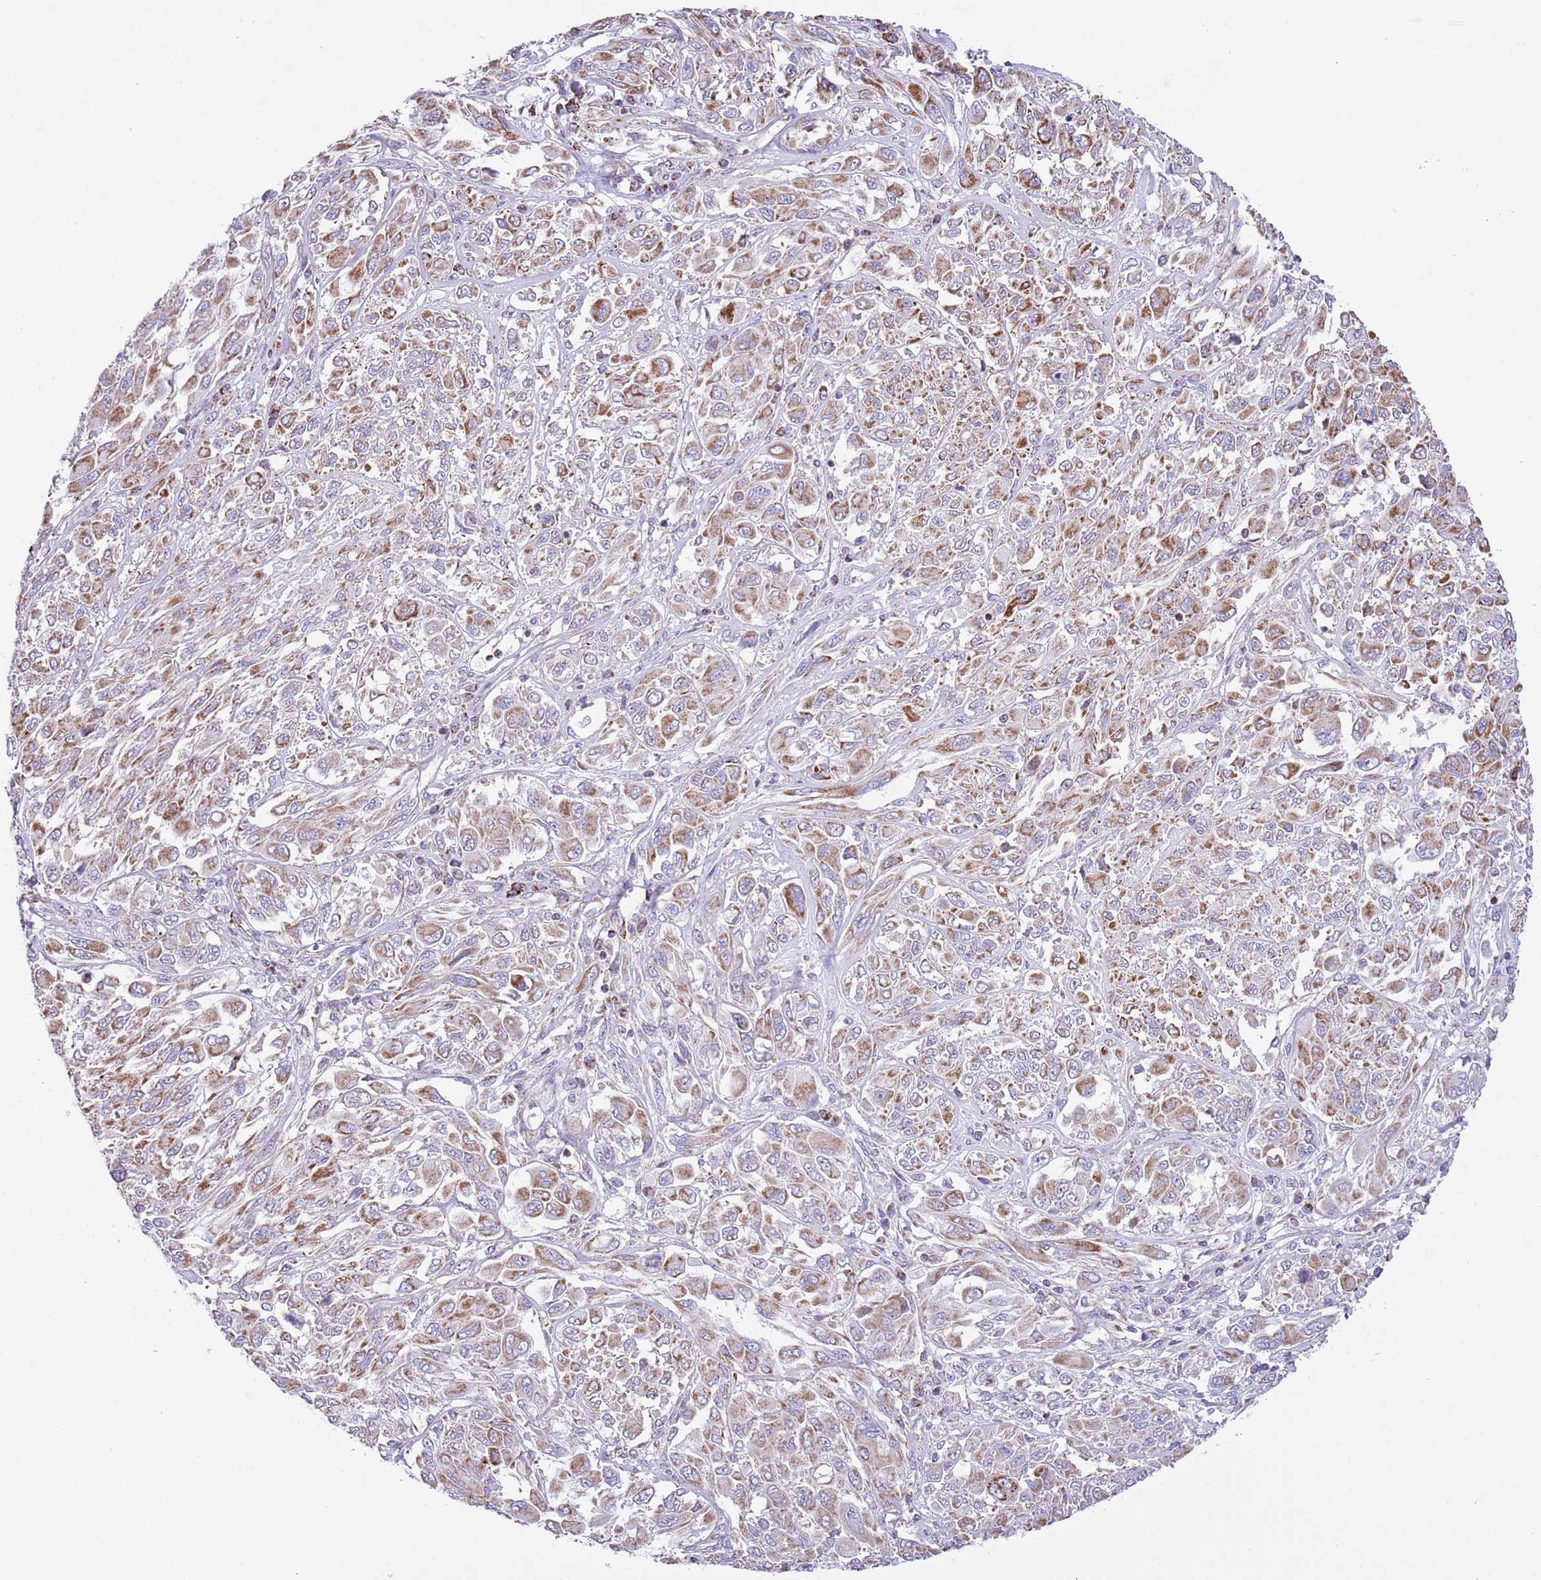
{"staining": {"intensity": "moderate", "quantity": "25%-75%", "location": "cytoplasmic/membranous"}, "tissue": "melanoma", "cell_type": "Tumor cells", "image_type": "cancer", "snomed": [{"axis": "morphology", "description": "Malignant melanoma, NOS"}, {"axis": "topography", "description": "Skin"}], "caption": "Moderate cytoplasmic/membranous positivity is present in about 25%-75% of tumor cells in malignant melanoma.", "gene": "SS18L2", "patient": {"sex": "female", "age": 91}}